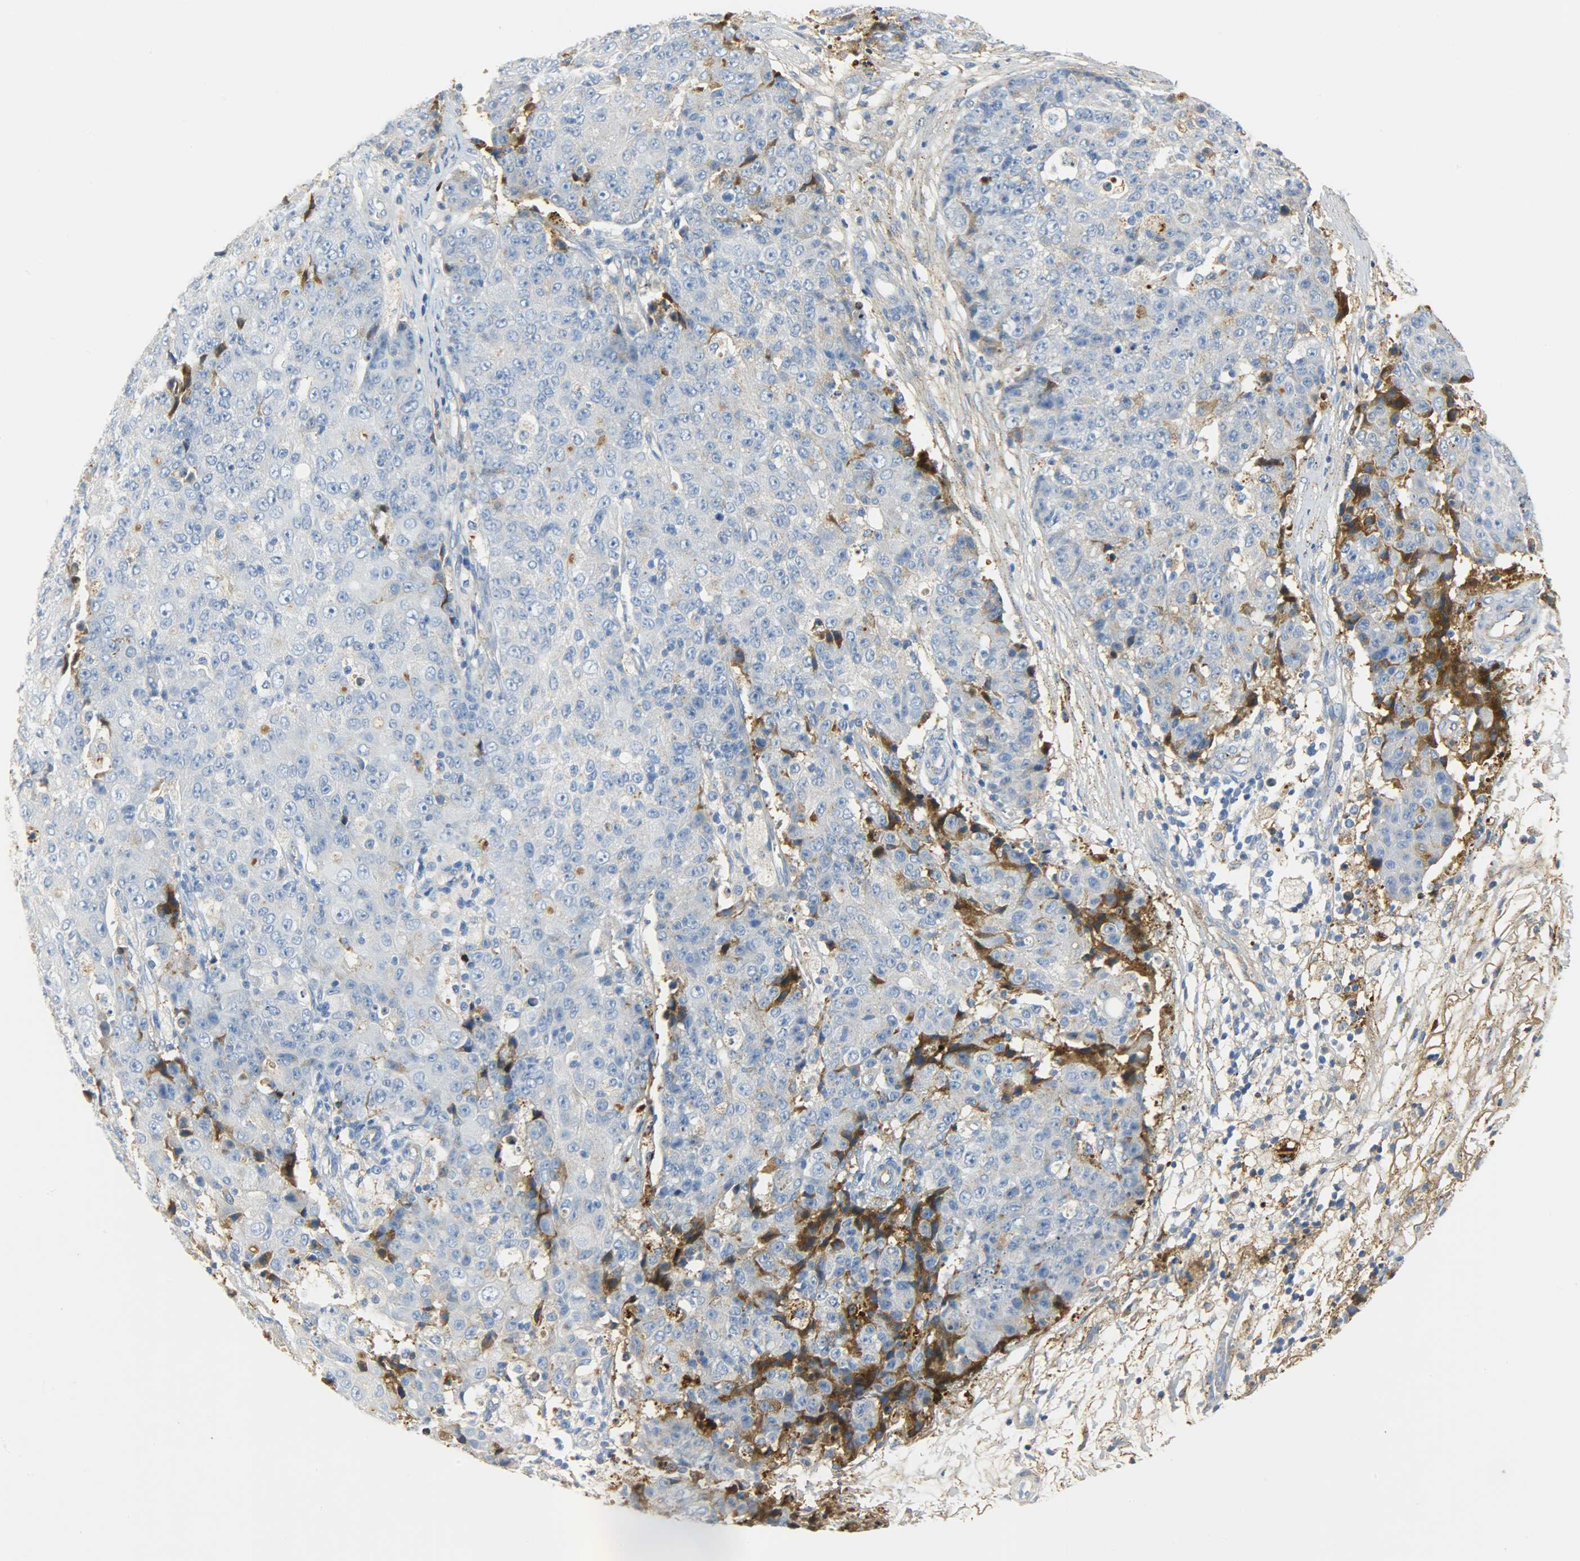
{"staining": {"intensity": "weak", "quantity": "<25%", "location": "cytoplasmic/membranous"}, "tissue": "ovarian cancer", "cell_type": "Tumor cells", "image_type": "cancer", "snomed": [{"axis": "morphology", "description": "Carcinoma, endometroid"}, {"axis": "topography", "description": "Ovary"}], "caption": "Ovarian cancer (endometroid carcinoma) was stained to show a protein in brown. There is no significant staining in tumor cells.", "gene": "CRP", "patient": {"sex": "female", "age": 42}}